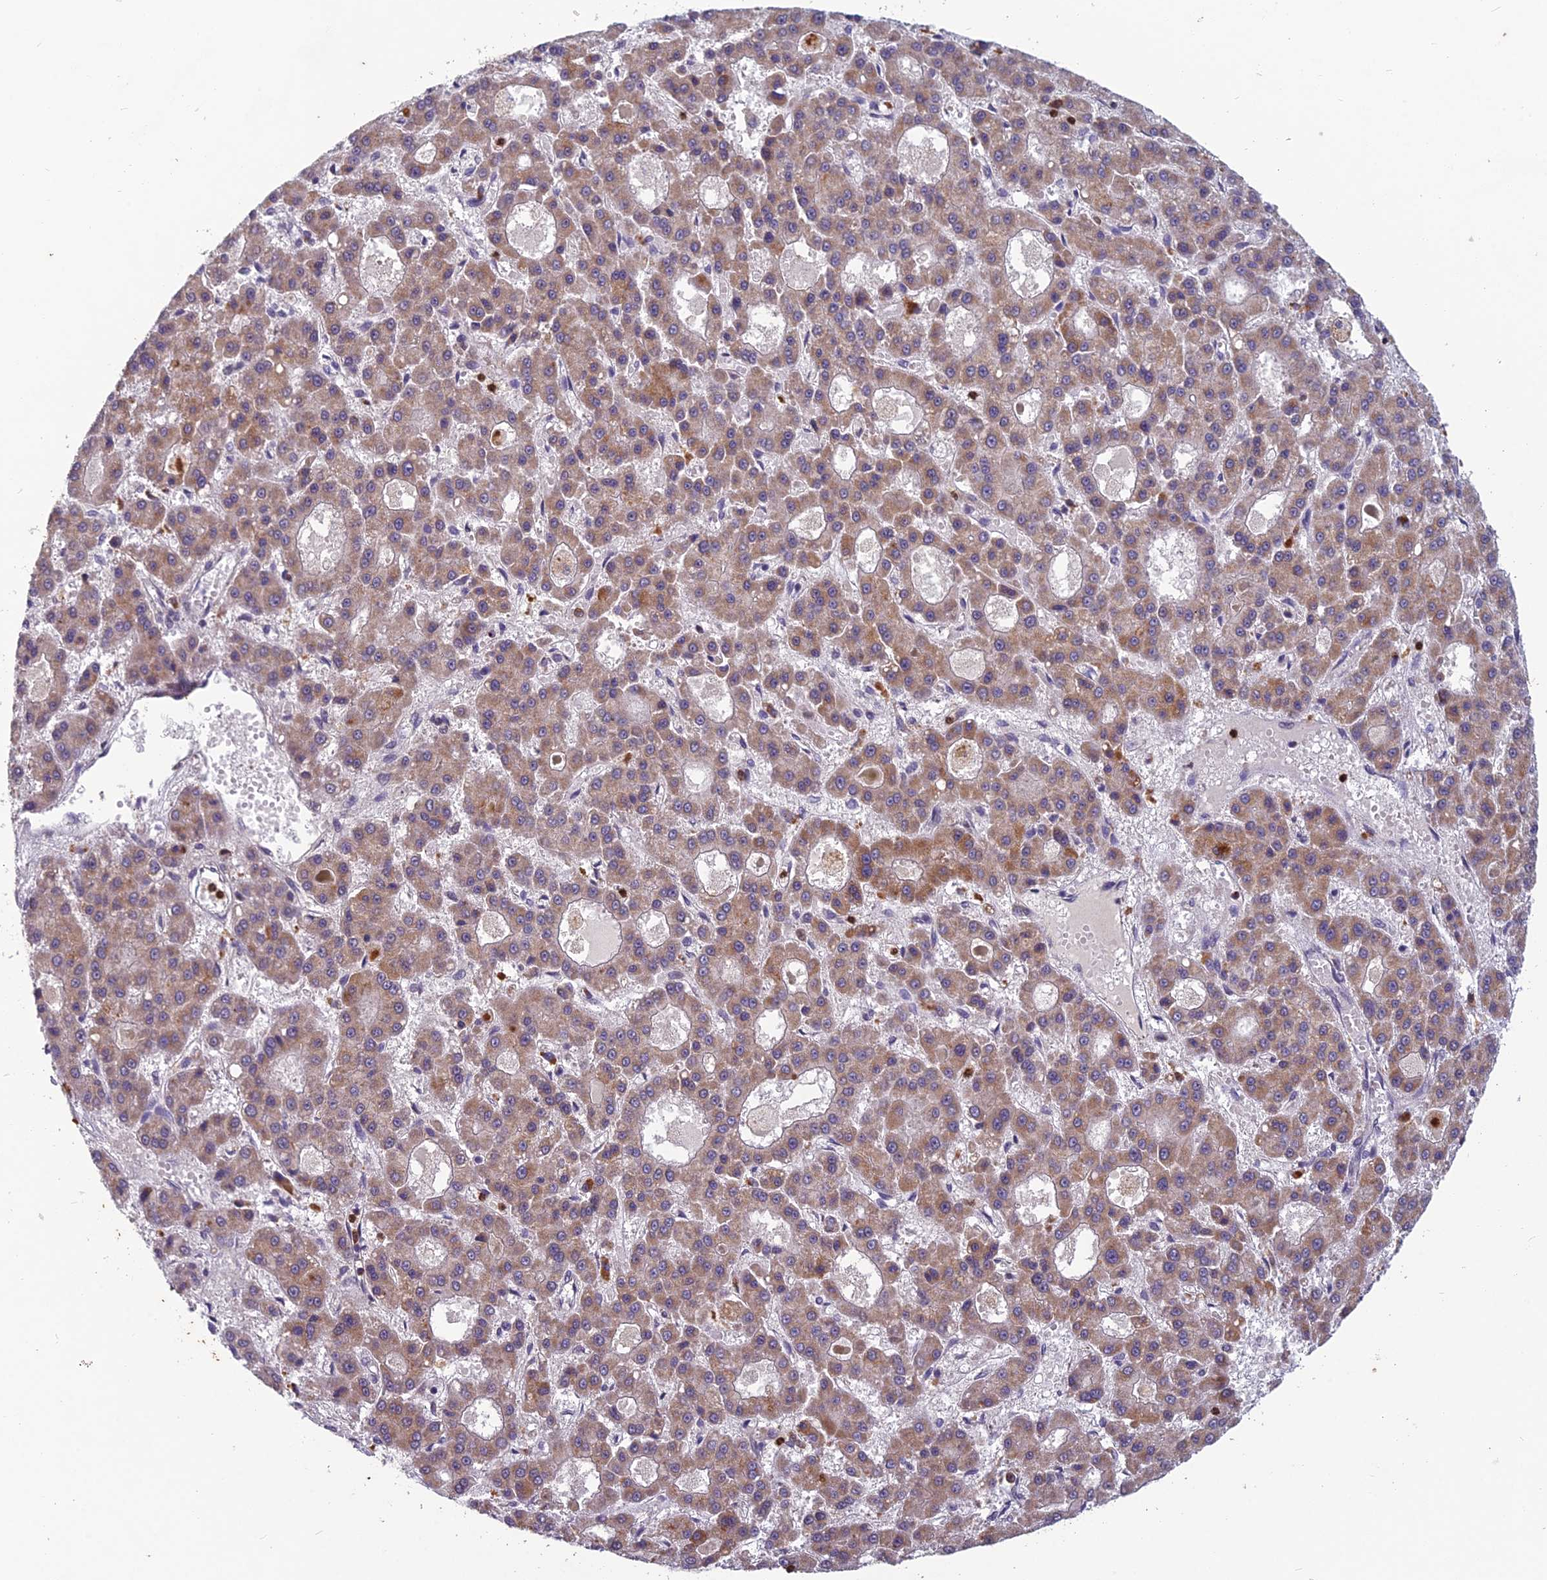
{"staining": {"intensity": "moderate", "quantity": "25%-75%", "location": "cytoplasmic/membranous"}, "tissue": "liver cancer", "cell_type": "Tumor cells", "image_type": "cancer", "snomed": [{"axis": "morphology", "description": "Carcinoma, Hepatocellular, NOS"}, {"axis": "topography", "description": "Liver"}], "caption": "Liver cancer stained with IHC exhibits moderate cytoplasmic/membranous positivity in approximately 25%-75% of tumor cells.", "gene": "ENSG00000188897", "patient": {"sex": "male", "age": 70}}